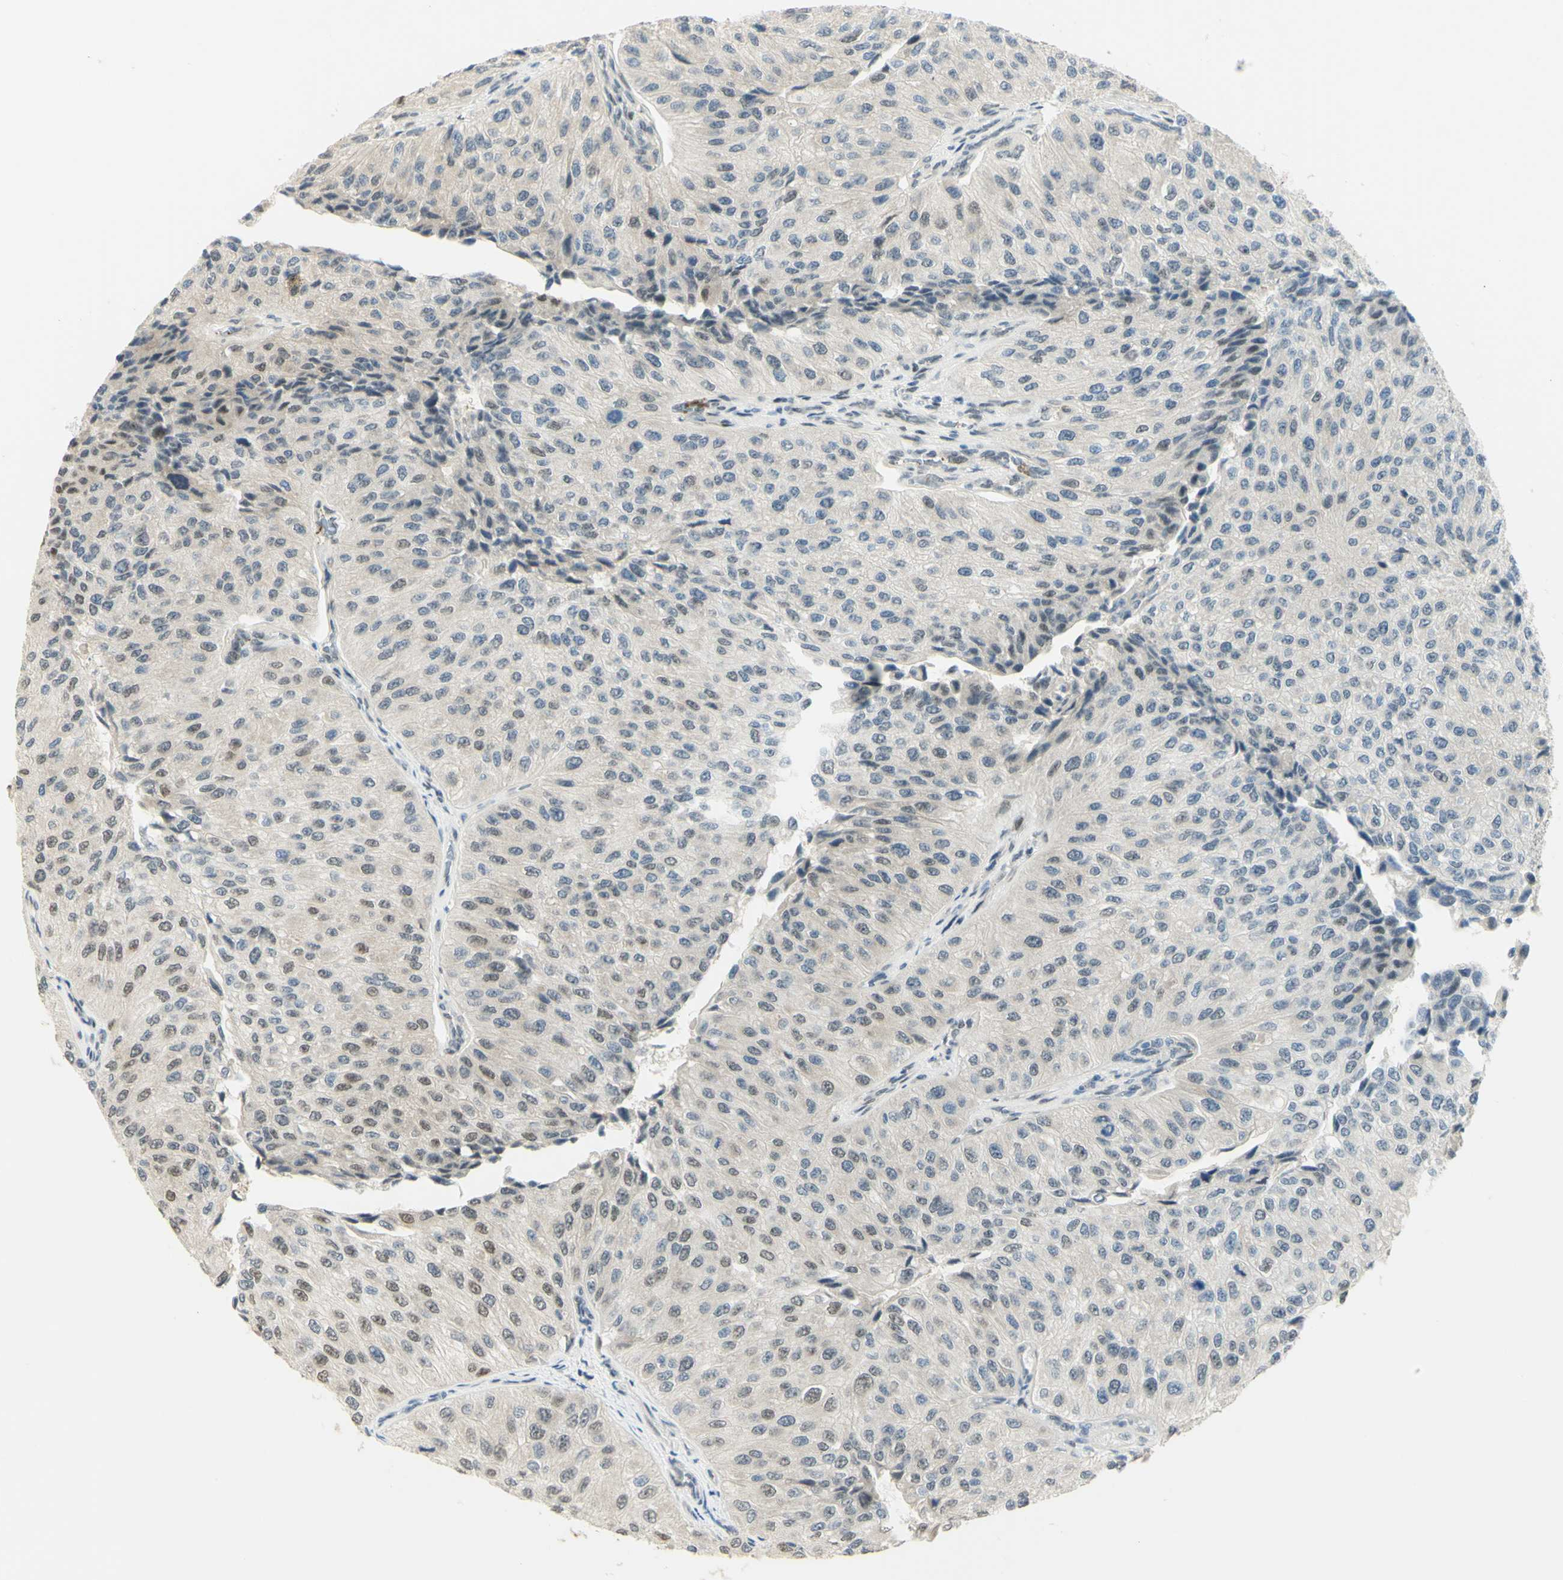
{"staining": {"intensity": "weak", "quantity": "<25%", "location": "nuclear"}, "tissue": "urothelial cancer", "cell_type": "Tumor cells", "image_type": "cancer", "snomed": [{"axis": "morphology", "description": "Urothelial carcinoma, High grade"}, {"axis": "topography", "description": "Kidney"}, {"axis": "topography", "description": "Urinary bladder"}], "caption": "Urothelial carcinoma (high-grade) was stained to show a protein in brown. There is no significant positivity in tumor cells. (IHC, brightfield microscopy, high magnification).", "gene": "DDX1", "patient": {"sex": "male", "age": 77}}